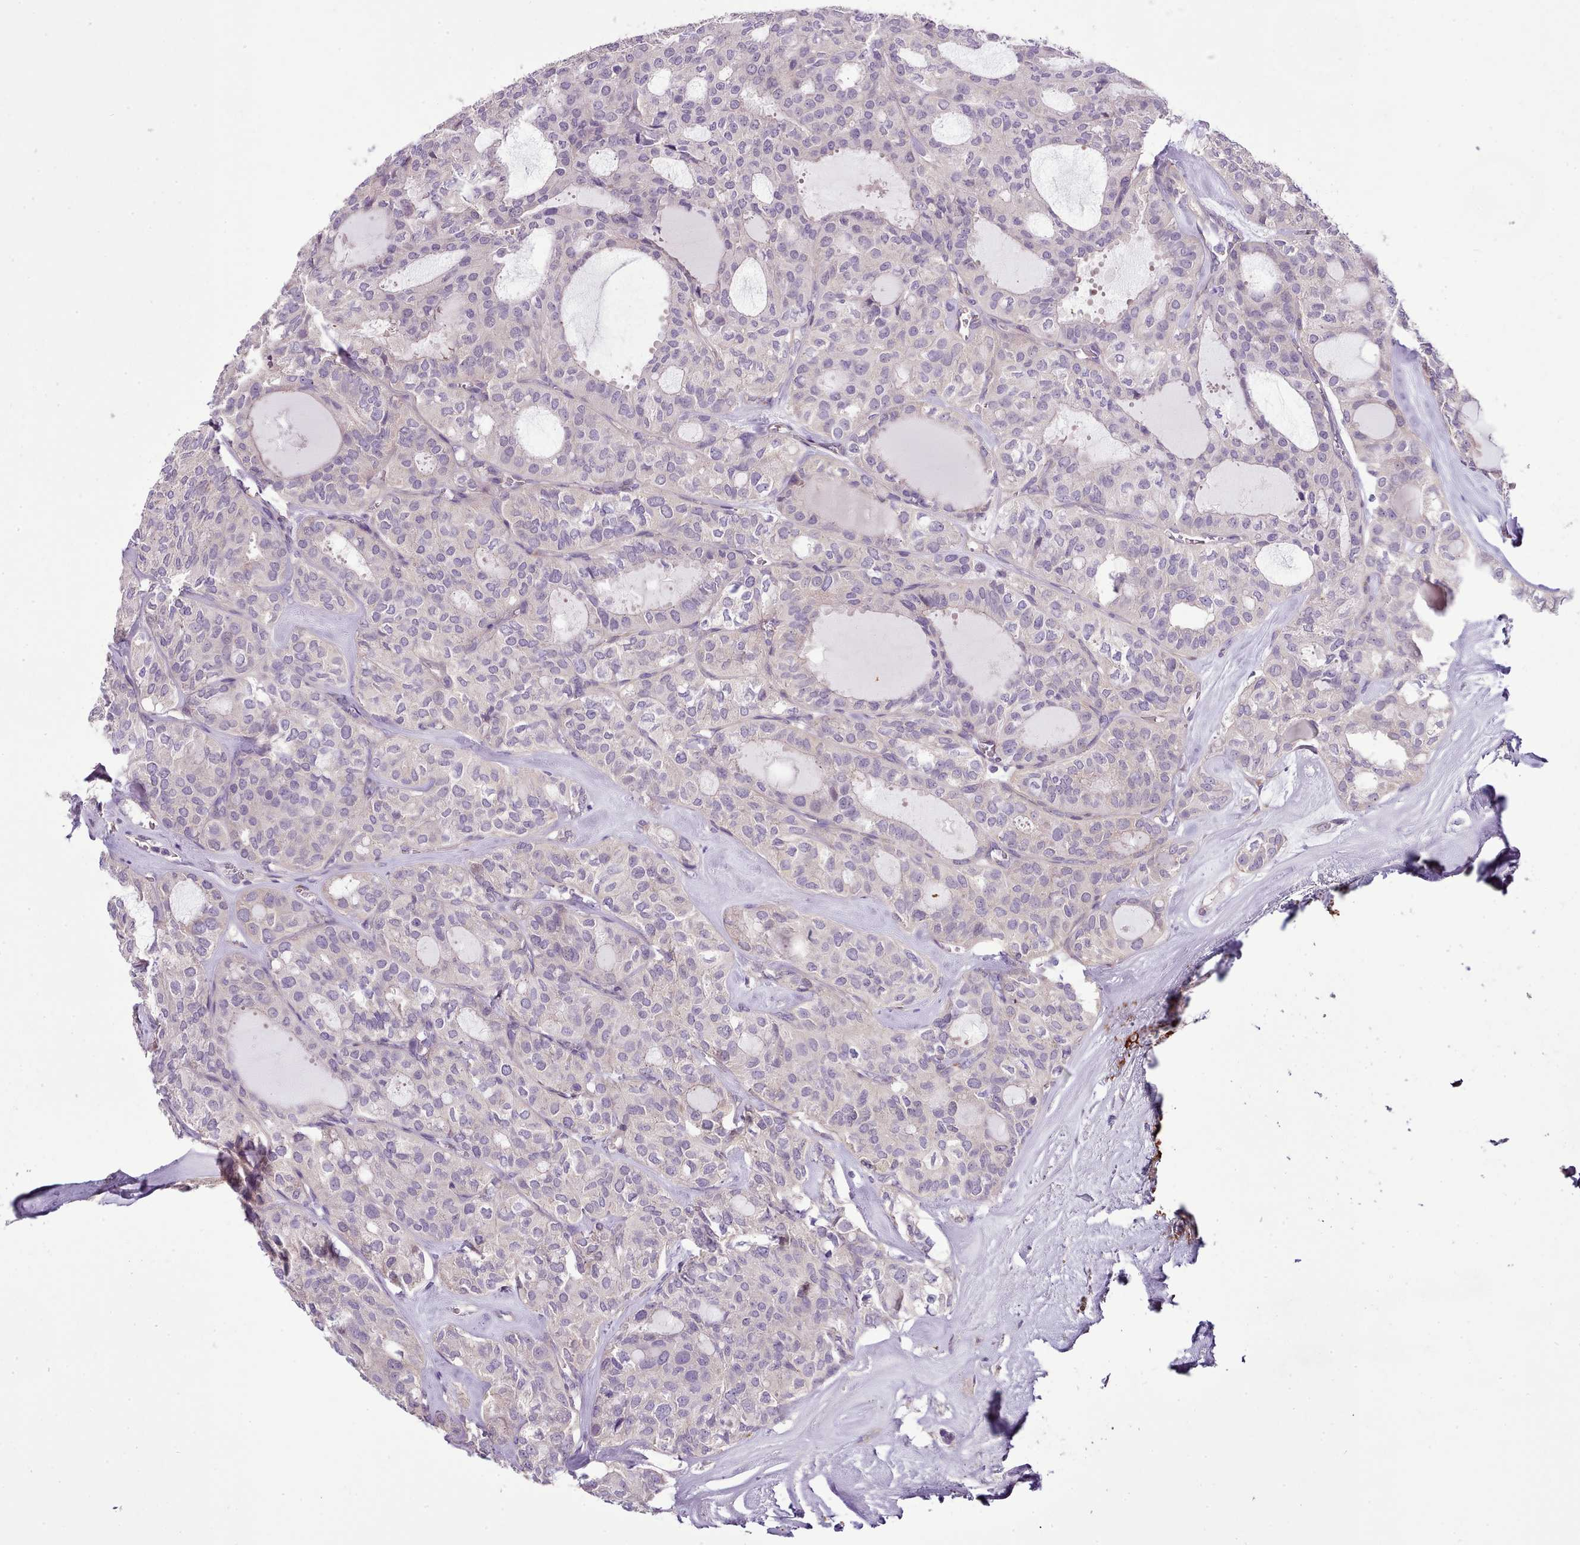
{"staining": {"intensity": "negative", "quantity": "none", "location": "none"}, "tissue": "thyroid cancer", "cell_type": "Tumor cells", "image_type": "cancer", "snomed": [{"axis": "morphology", "description": "Follicular adenoma carcinoma, NOS"}, {"axis": "topography", "description": "Thyroid gland"}], "caption": "This image is of follicular adenoma carcinoma (thyroid) stained with immunohistochemistry (IHC) to label a protein in brown with the nuclei are counter-stained blue. There is no positivity in tumor cells.", "gene": "SETX", "patient": {"sex": "male", "age": 75}}